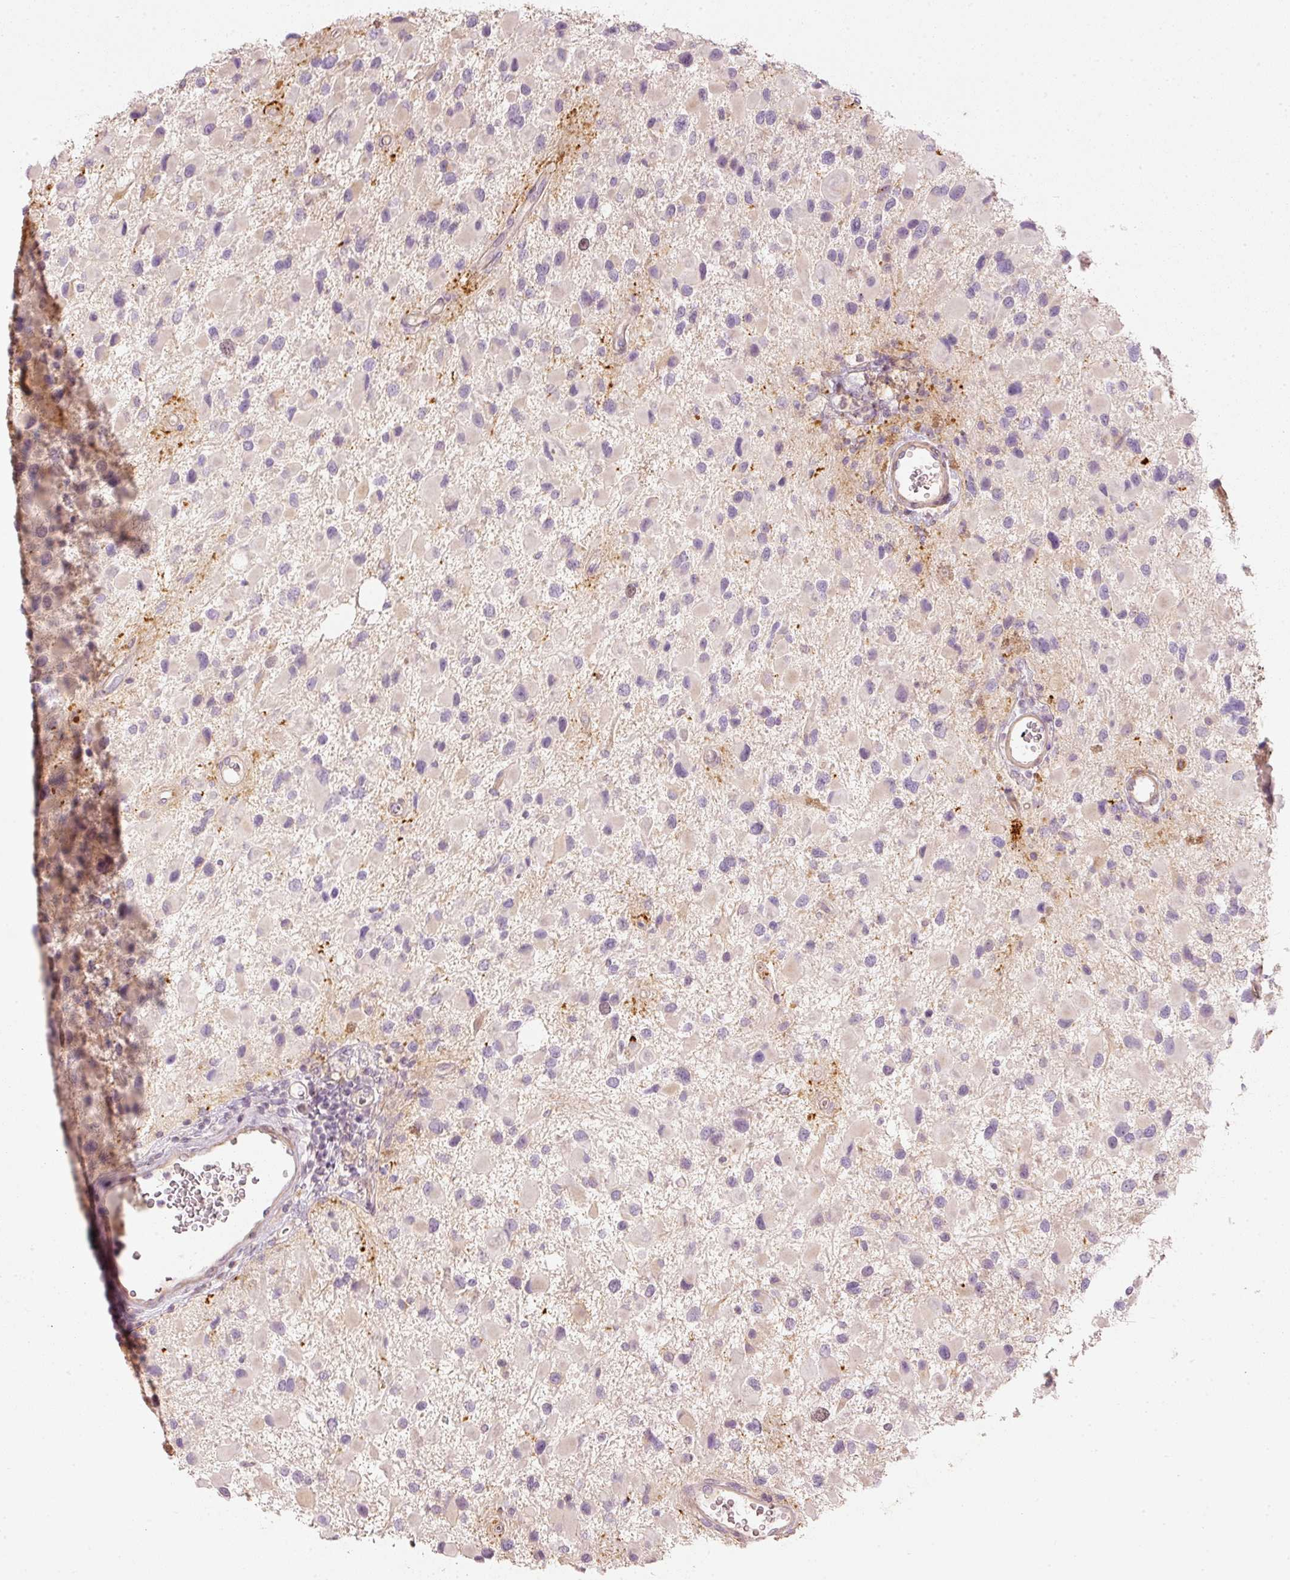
{"staining": {"intensity": "negative", "quantity": "none", "location": "none"}, "tissue": "glioma", "cell_type": "Tumor cells", "image_type": "cancer", "snomed": [{"axis": "morphology", "description": "Glioma, malignant, High grade"}, {"axis": "topography", "description": "Brain"}], "caption": "The photomicrograph exhibits no staining of tumor cells in malignant glioma (high-grade).", "gene": "TREX2", "patient": {"sex": "male", "age": 53}}